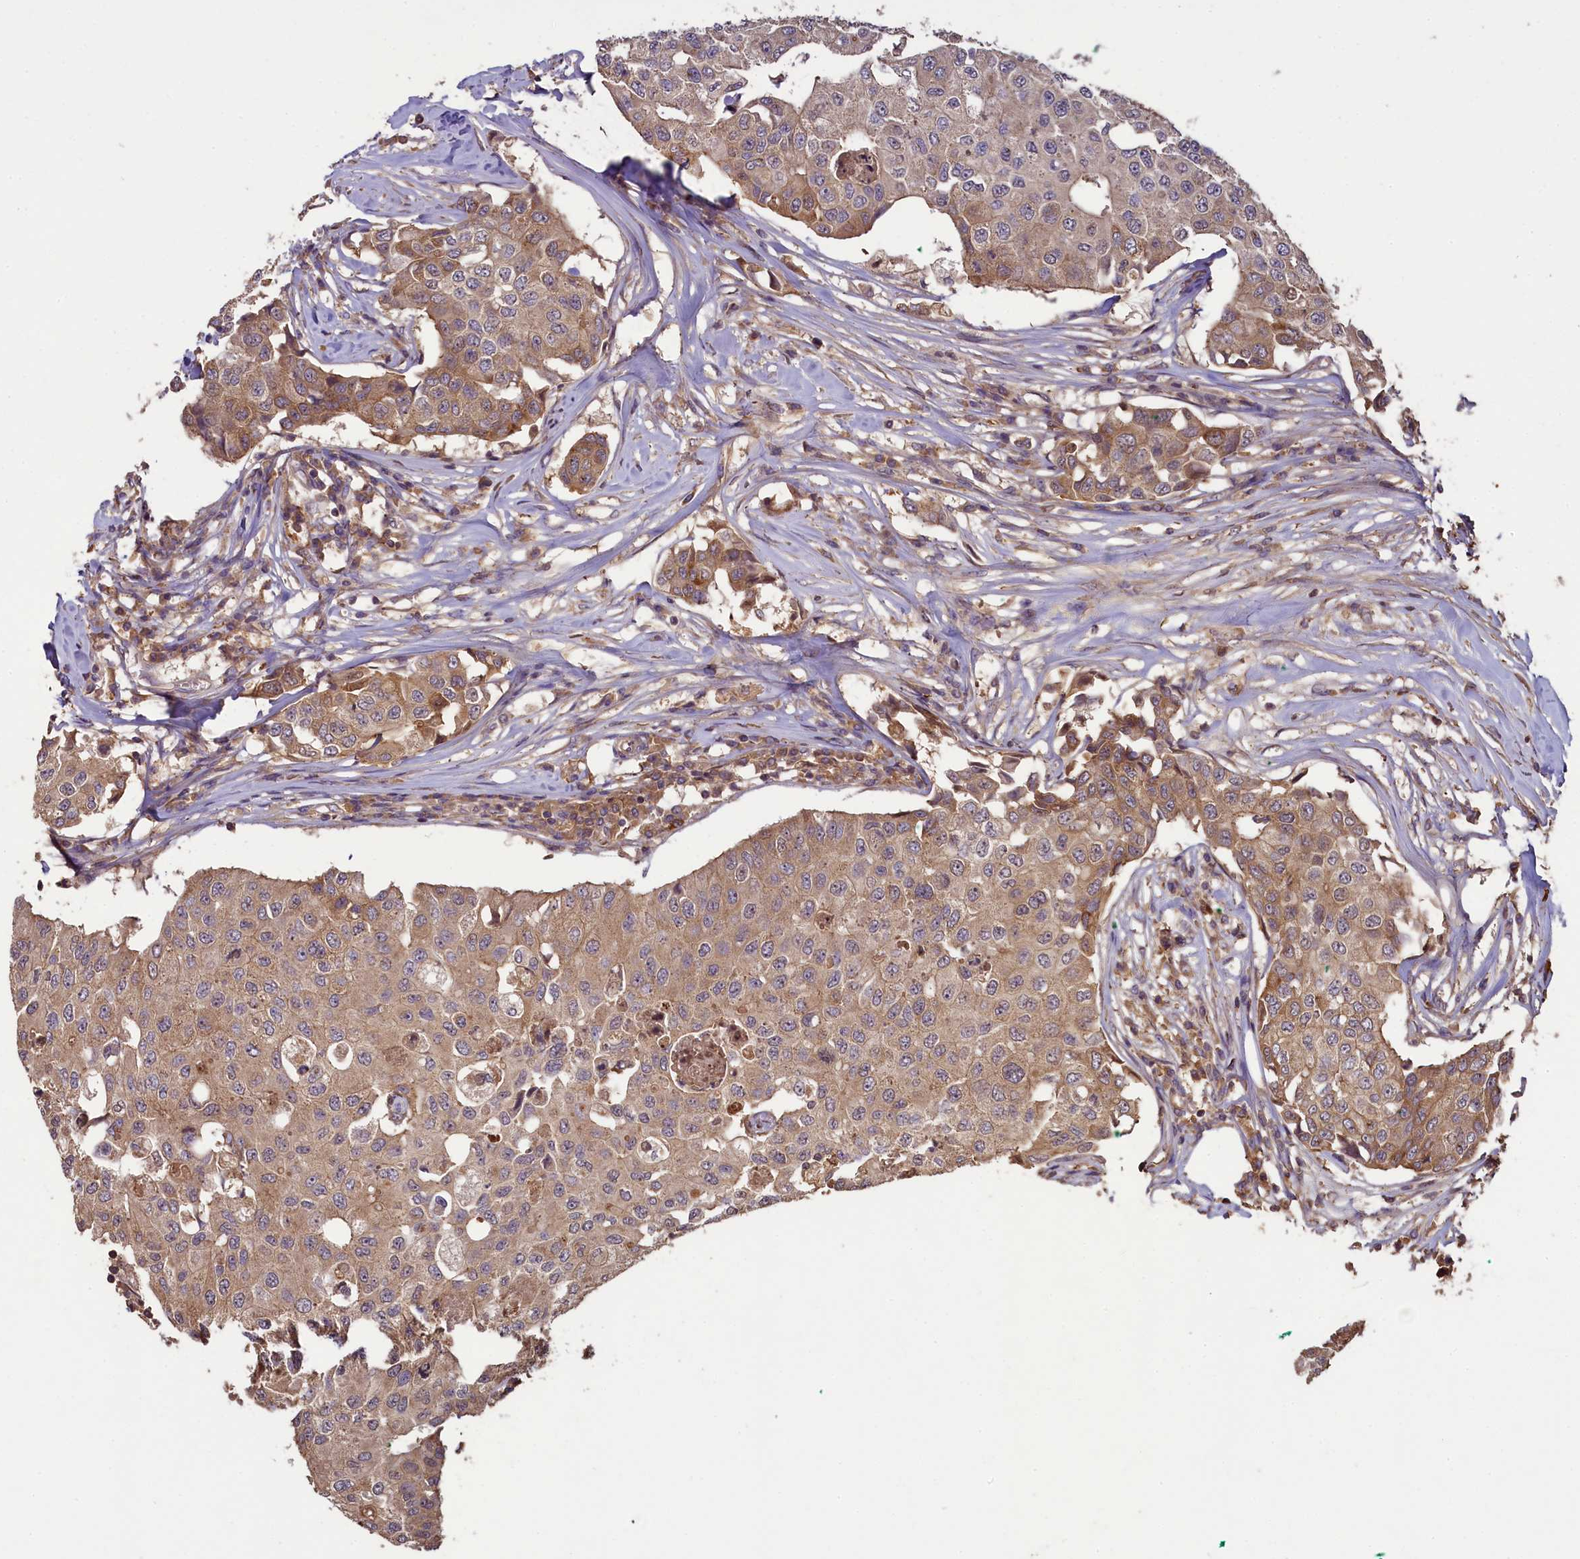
{"staining": {"intensity": "moderate", "quantity": ">75%", "location": "cytoplasmic/membranous"}, "tissue": "breast cancer", "cell_type": "Tumor cells", "image_type": "cancer", "snomed": [{"axis": "morphology", "description": "Duct carcinoma"}, {"axis": "topography", "description": "Breast"}], "caption": "A brown stain labels moderate cytoplasmic/membranous staining of a protein in breast cancer tumor cells.", "gene": "NUDT6", "patient": {"sex": "female", "age": 80}}